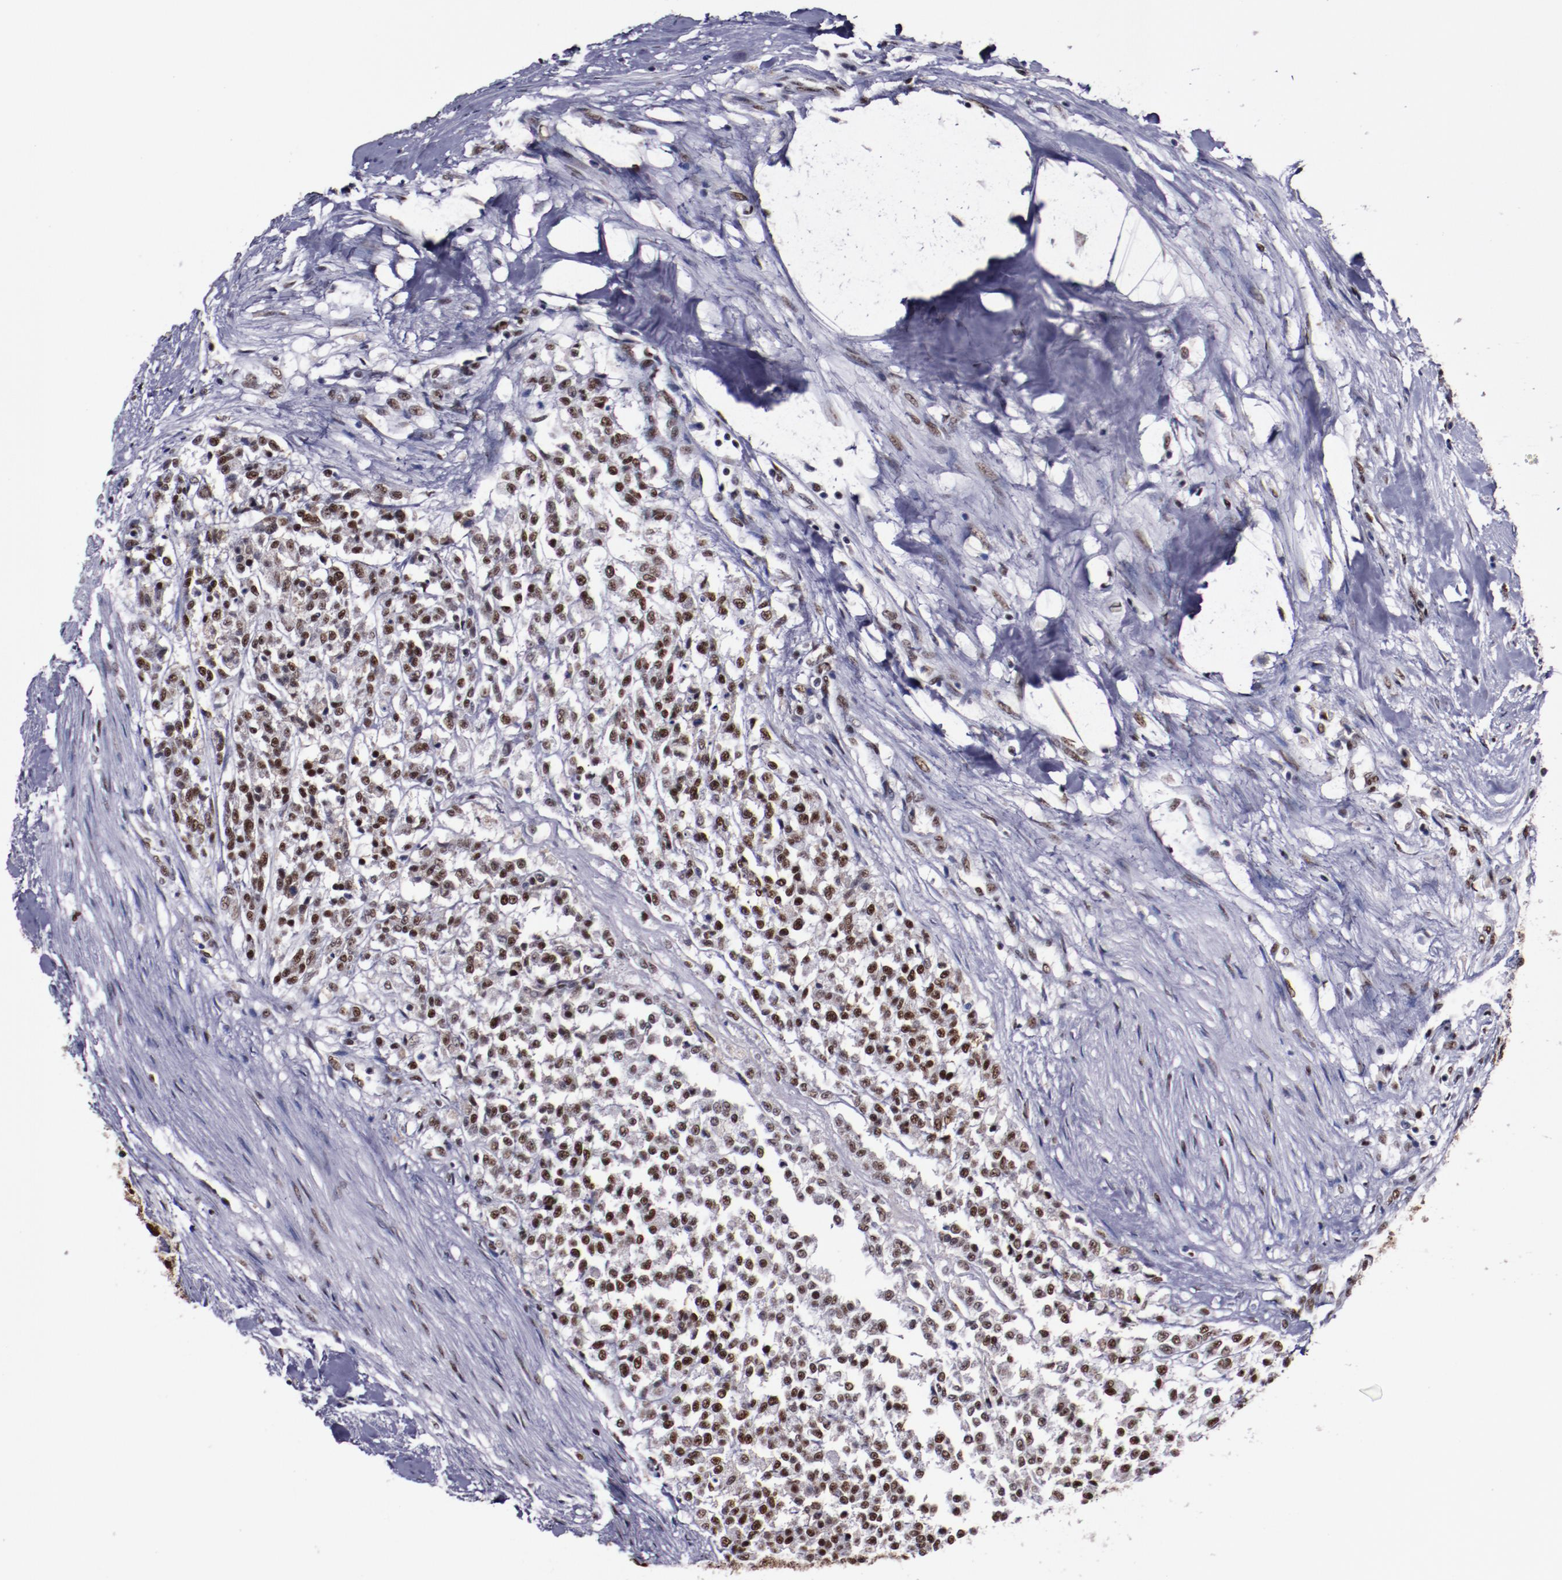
{"staining": {"intensity": "moderate", "quantity": ">75%", "location": "nuclear"}, "tissue": "testis cancer", "cell_type": "Tumor cells", "image_type": "cancer", "snomed": [{"axis": "morphology", "description": "Seminoma, NOS"}, {"axis": "topography", "description": "Testis"}], "caption": "IHC of human testis cancer (seminoma) demonstrates medium levels of moderate nuclear positivity in about >75% of tumor cells.", "gene": "PPP4R3A", "patient": {"sex": "male", "age": 59}}